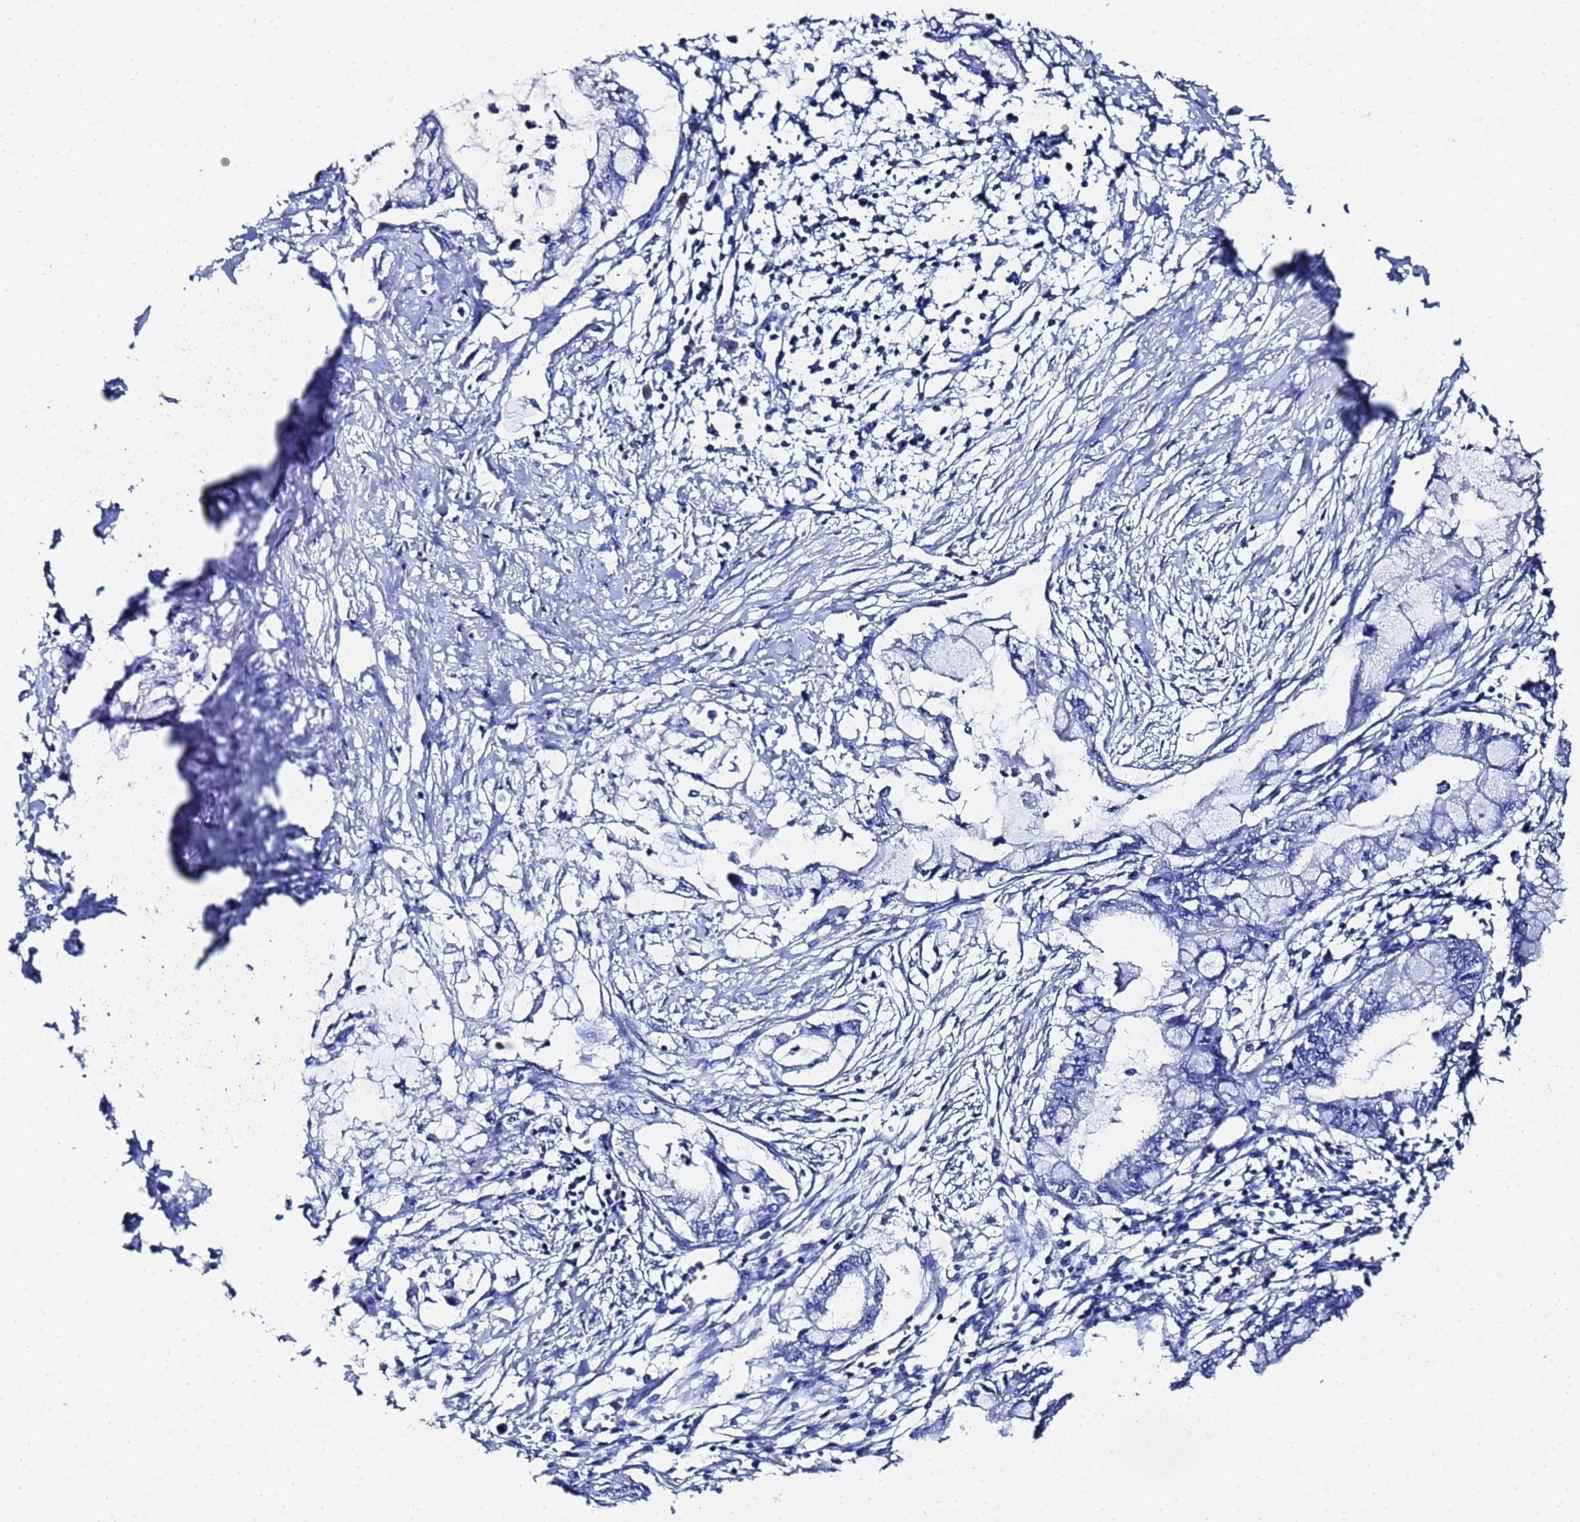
{"staining": {"intensity": "negative", "quantity": "none", "location": "none"}, "tissue": "pancreatic cancer", "cell_type": "Tumor cells", "image_type": "cancer", "snomed": [{"axis": "morphology", "description": "Adenocarcinoma, NOS"}, {"axis": "topography", "description": "Pancreas"}], "caption": "DAB immunohistochemical staining of pancreatic cancer reveals no significant positivity in tumor cells.", "gene": "GGT1", "patient": {"sex": "male", "age": 48}}